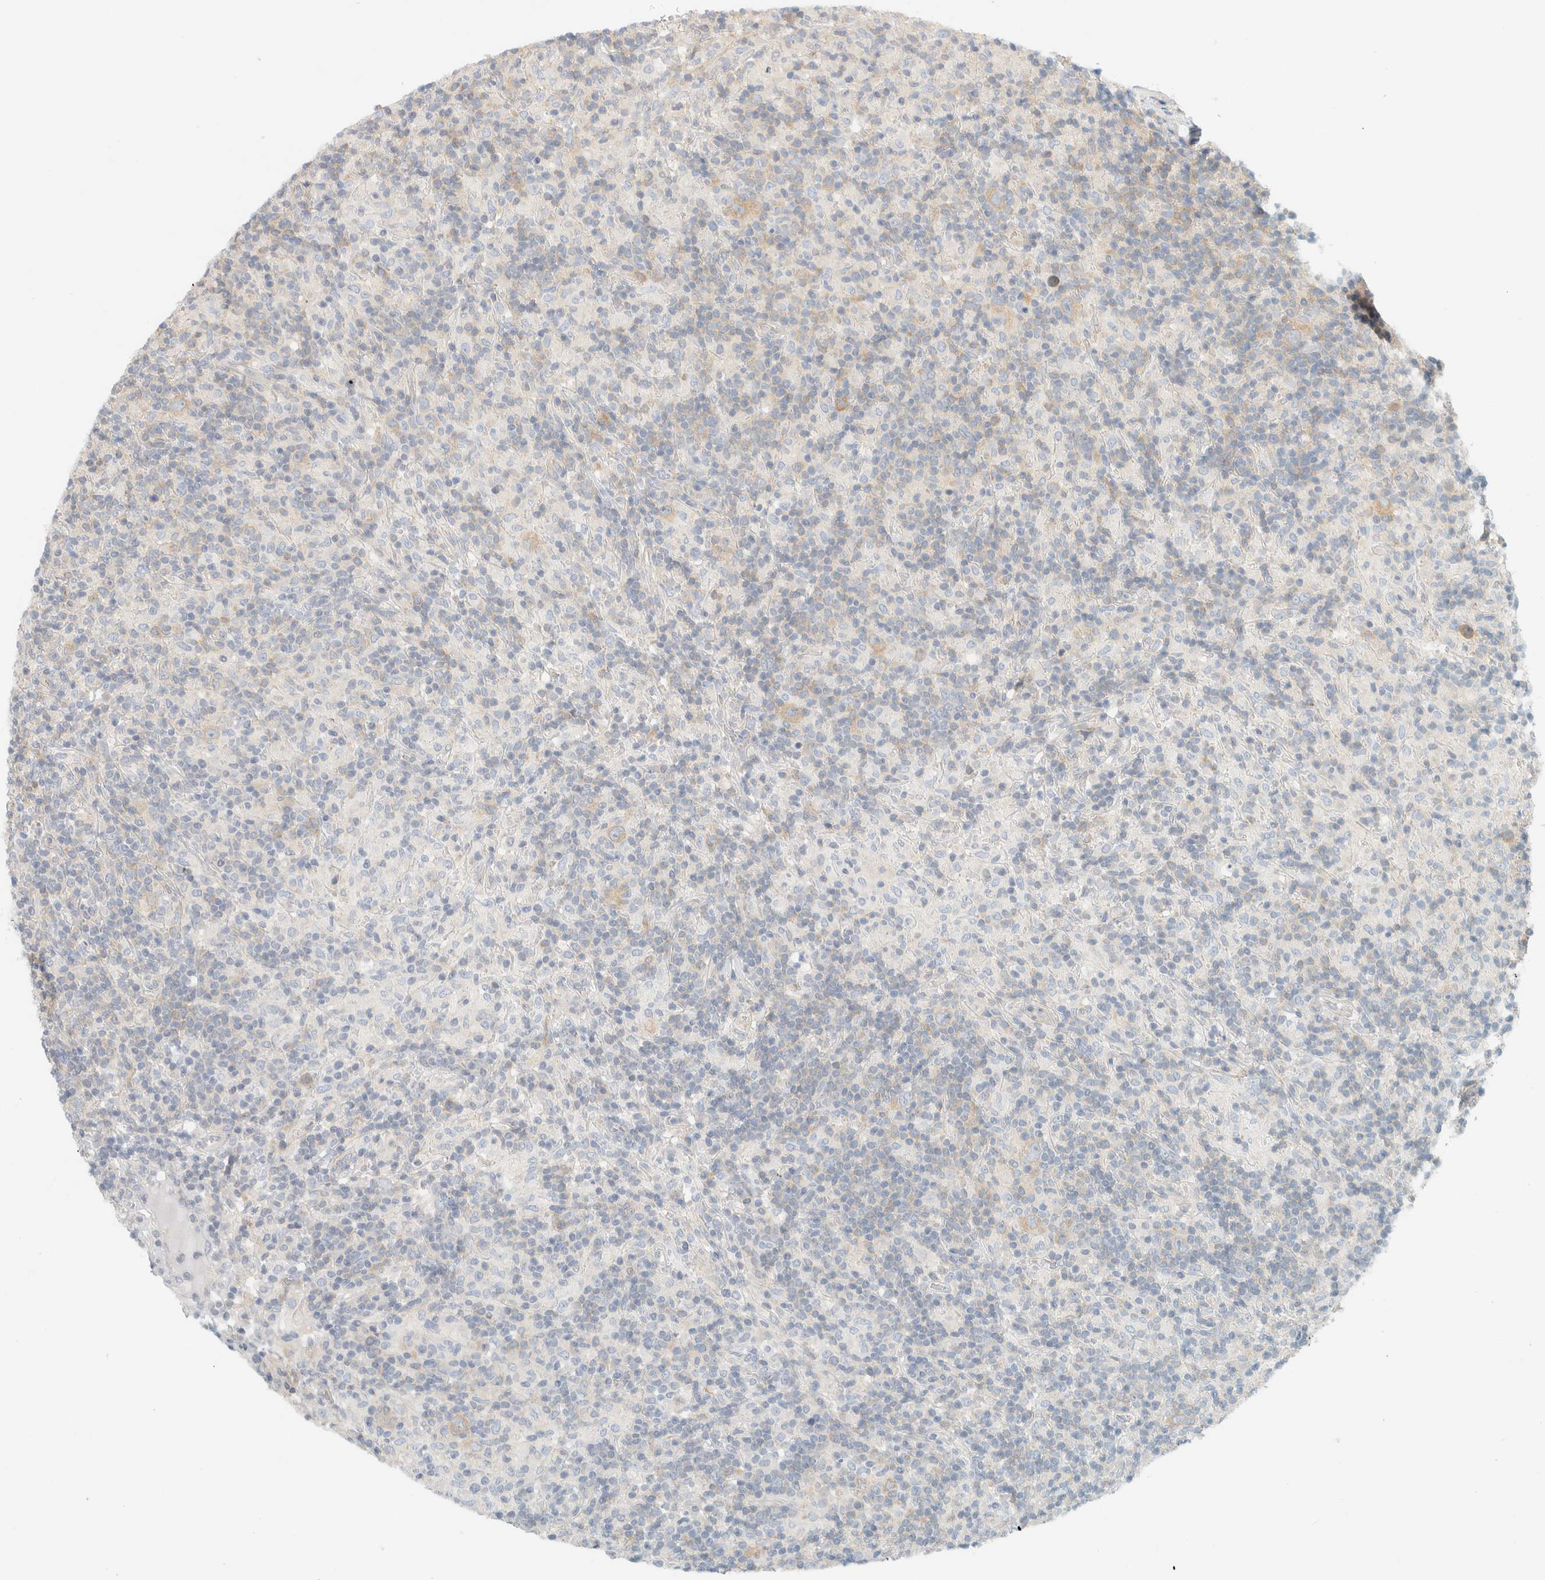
{"staining": {"intensity": "weak", "quantity": ">75%", "location": "cytoplasmic/membranous"}, "tissue": "lymphoma", "cell_type": "Tumor cells", "image_type": "cancer", "snomed": [{"axis": "morphology", "description": "Hodgkin's disease, NOS"}, {"axis": "topography", "description": "Lymph node"}], "caption": "A histopathology image showing weak cytoplasmic/membranous positivity in about >75% of tumor cells in lymphoma, as visualized by brown immunohistochemical staining.", "gene": "PTGES3L-AARSD1", "patient": {"sex": "male", "age": 70}}